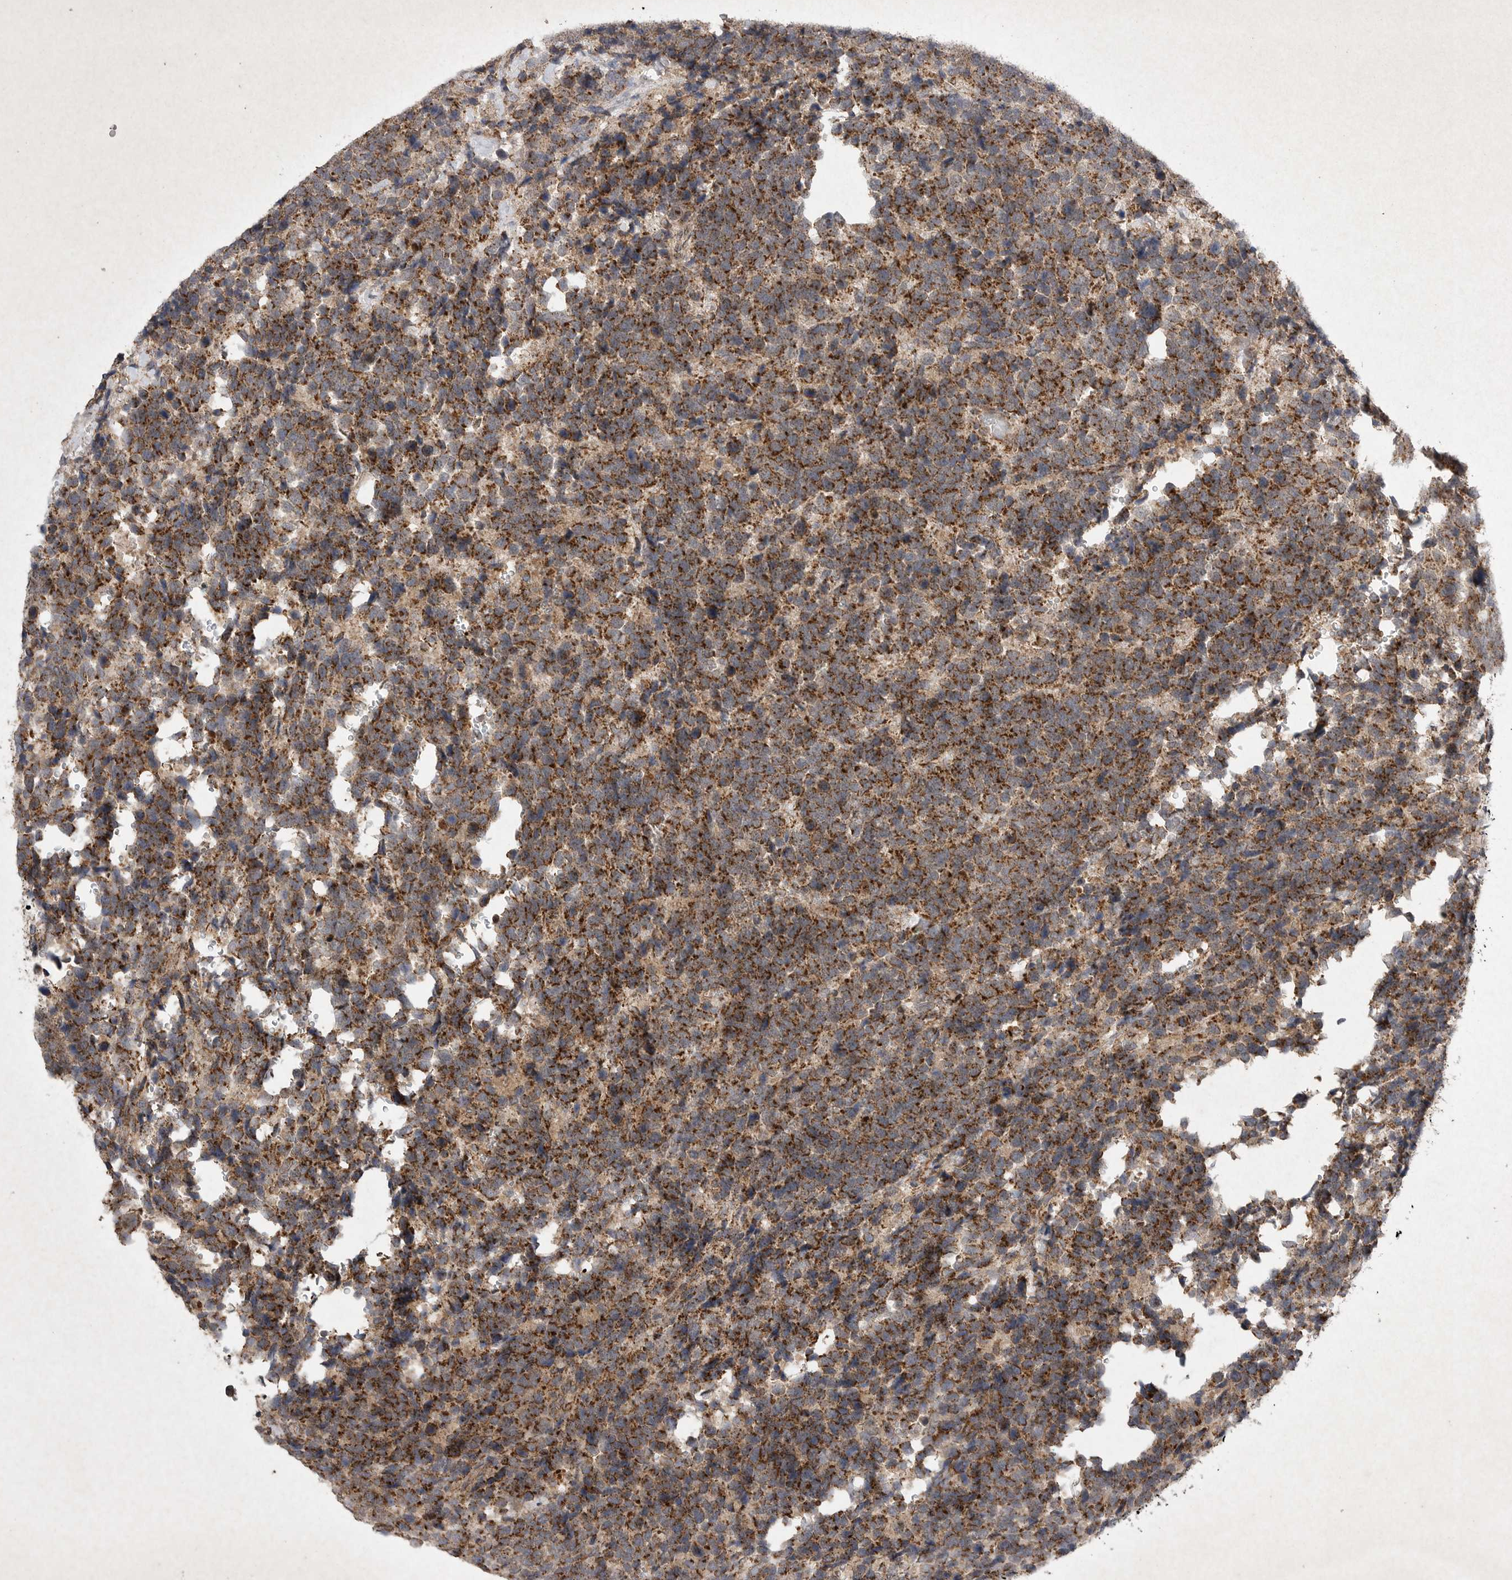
{"staining": {"intensity": "strong", "quantity": ">75%", "location": "cytoplasmic/membranous"}, "tissue": "urothelial cancer", "cell_type": "Tumor cells", "image_type": "cancer", "snomed": [{"axis": "morphology", "description": "Urothelial carcinoma, High grade"}, {"axis": "topography", "description": "Urinary bladder"}], "caption": "Approximately >75% of tumor cells in human urothelial cancer reveal strong cytoplasmic/membranous protein expression as visualized by brown immunohistochemical staining.", "gene": "DDR1", "patient": {"sex": "female", "age": 82}}